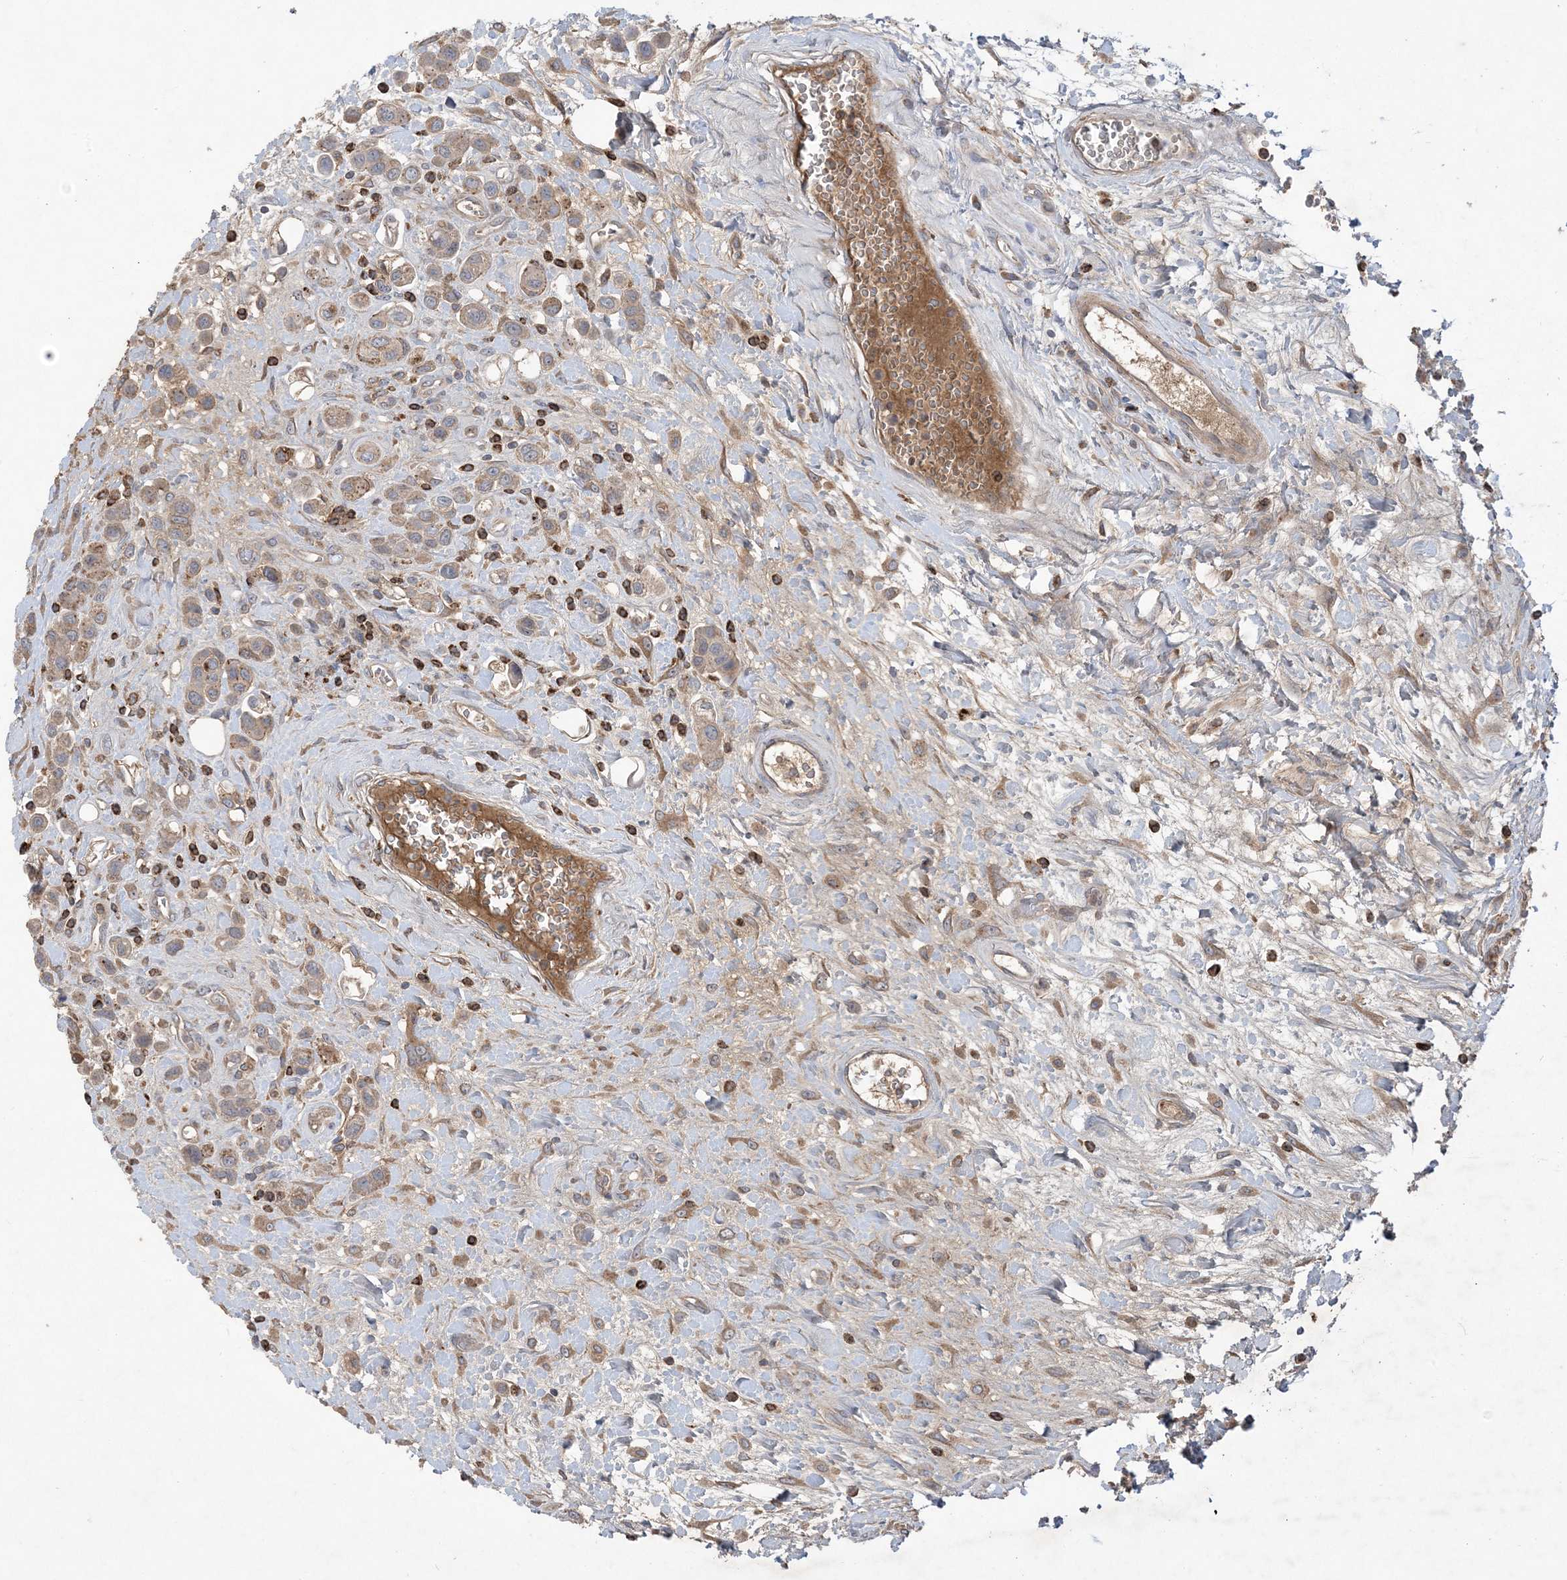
{"staining": {"intensity": "weak", "quantity": ">75%", "location": "cytoplasmic/membranous"}, "tissue": "urothelial cancer", "cell_type": "Tumor cells", "image_type": "cancer", "snomed": [{"axis": "morphology", "description": "Urothelial carcinoma, High grade"}, {"axis": "topography", "description": "Urinary bladder"}], "caption": "Immunohistochemical staining of urothelial cancer displays weak cytoplasmic/membranous protein staining in about >75% of tumor cells.", "gene": "MASP2", "patient": {"sex": "male", "age": 50}}